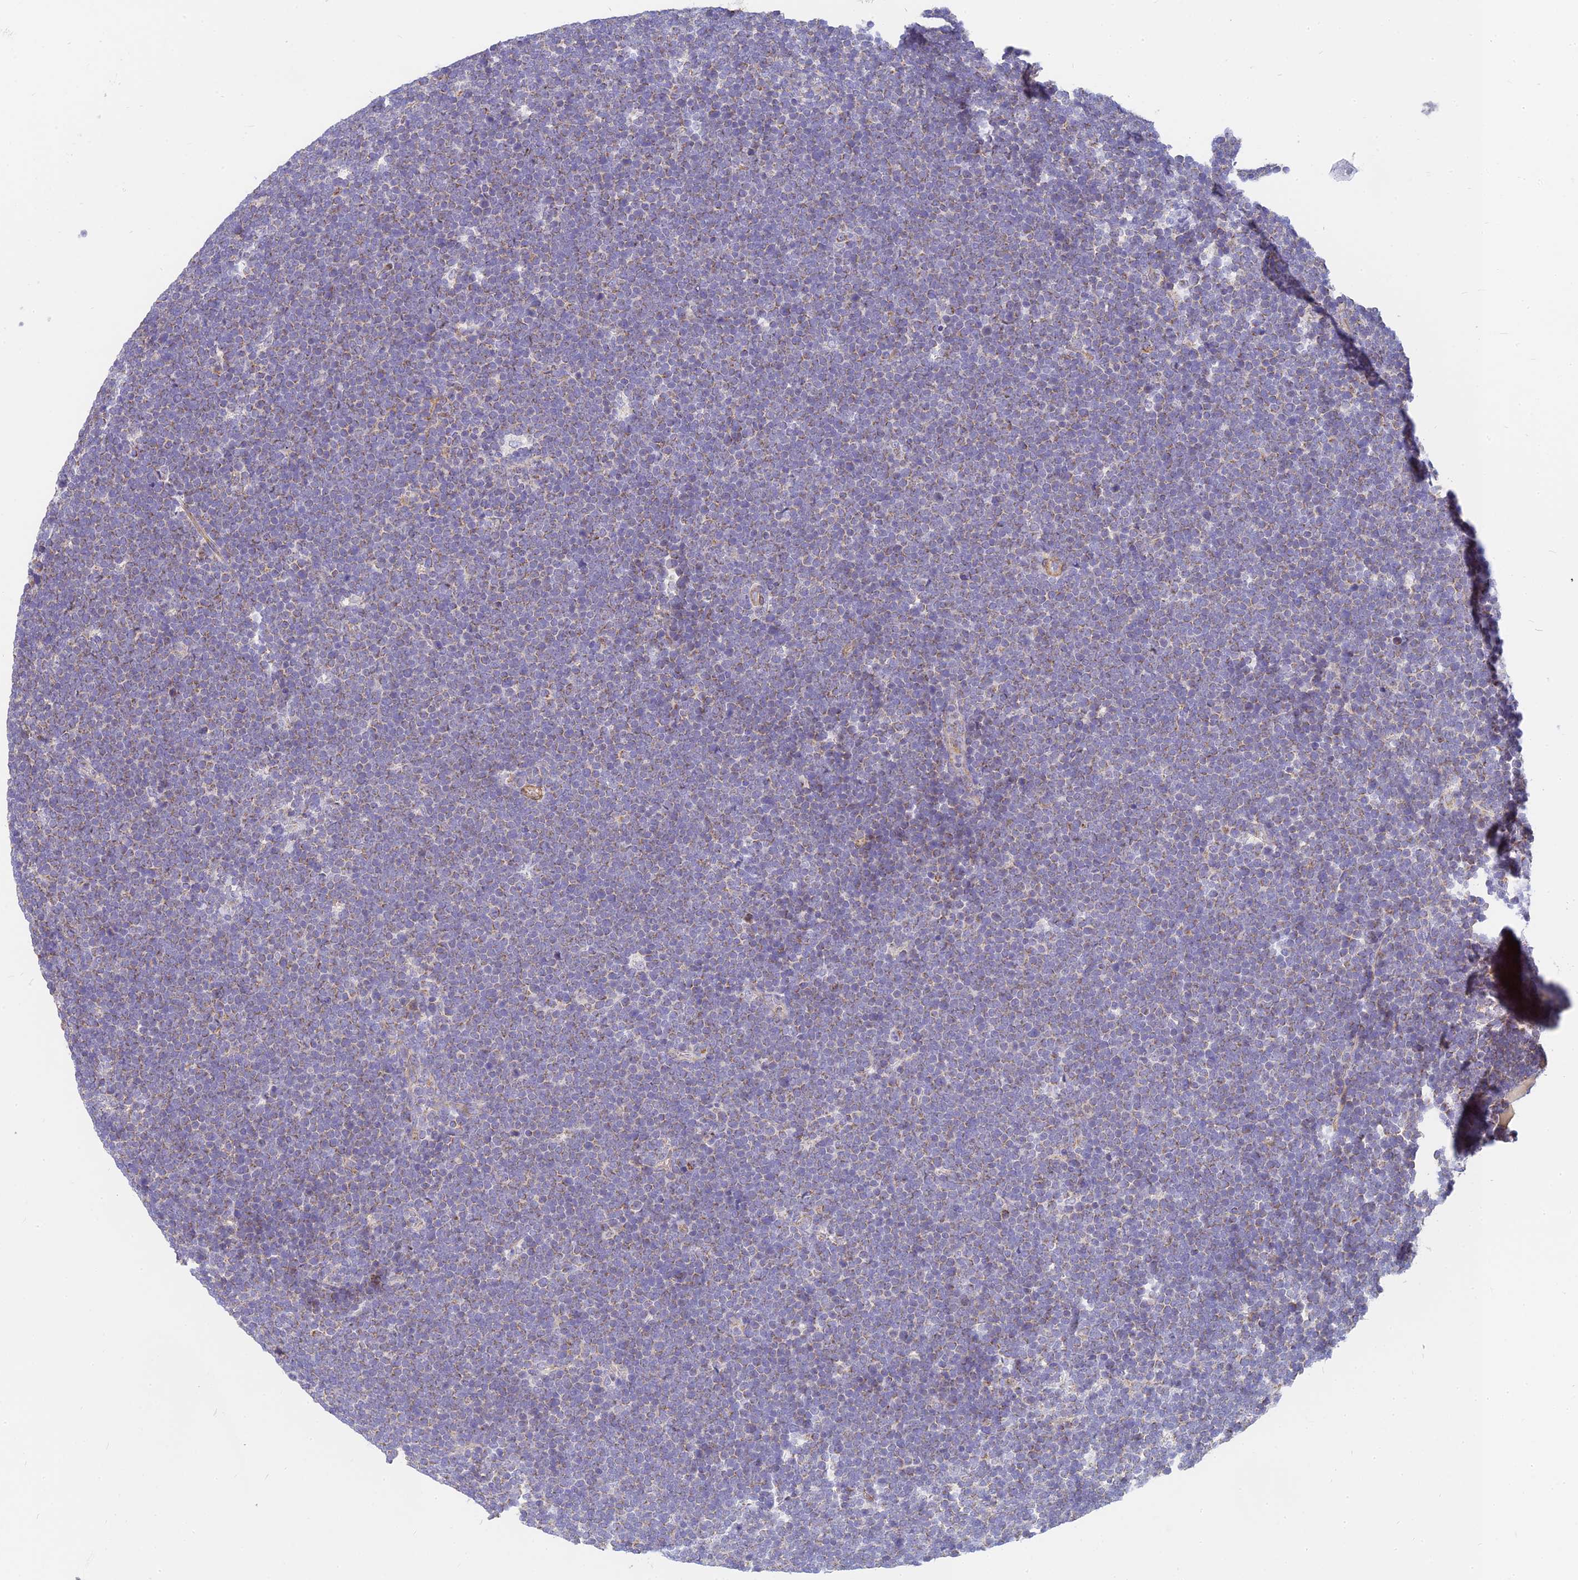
{"staining": {"intensity": "weak", "quantity": "25%-75%", "location": "cytoplasmic/membranous"}, "tissue": "lymphoma", "cell_type": "Tumor cells", "image_type": "cancer", "snomed": [{"axis": "morphology", "description": "Malignant lymphoma, non-Hodgkin's type, High grade"}, {"axis": "topography", "description": "Lymph node"}], "caption": "IHC photomicrograph of human lymphoma stained for a protein (brown), which shows low levels of weak cytoplasmic/membranous staining in approximately 25%-75% of tumor cells.", "gene": "MRPL15", "patient": {"sex": "male", "age": 13}}